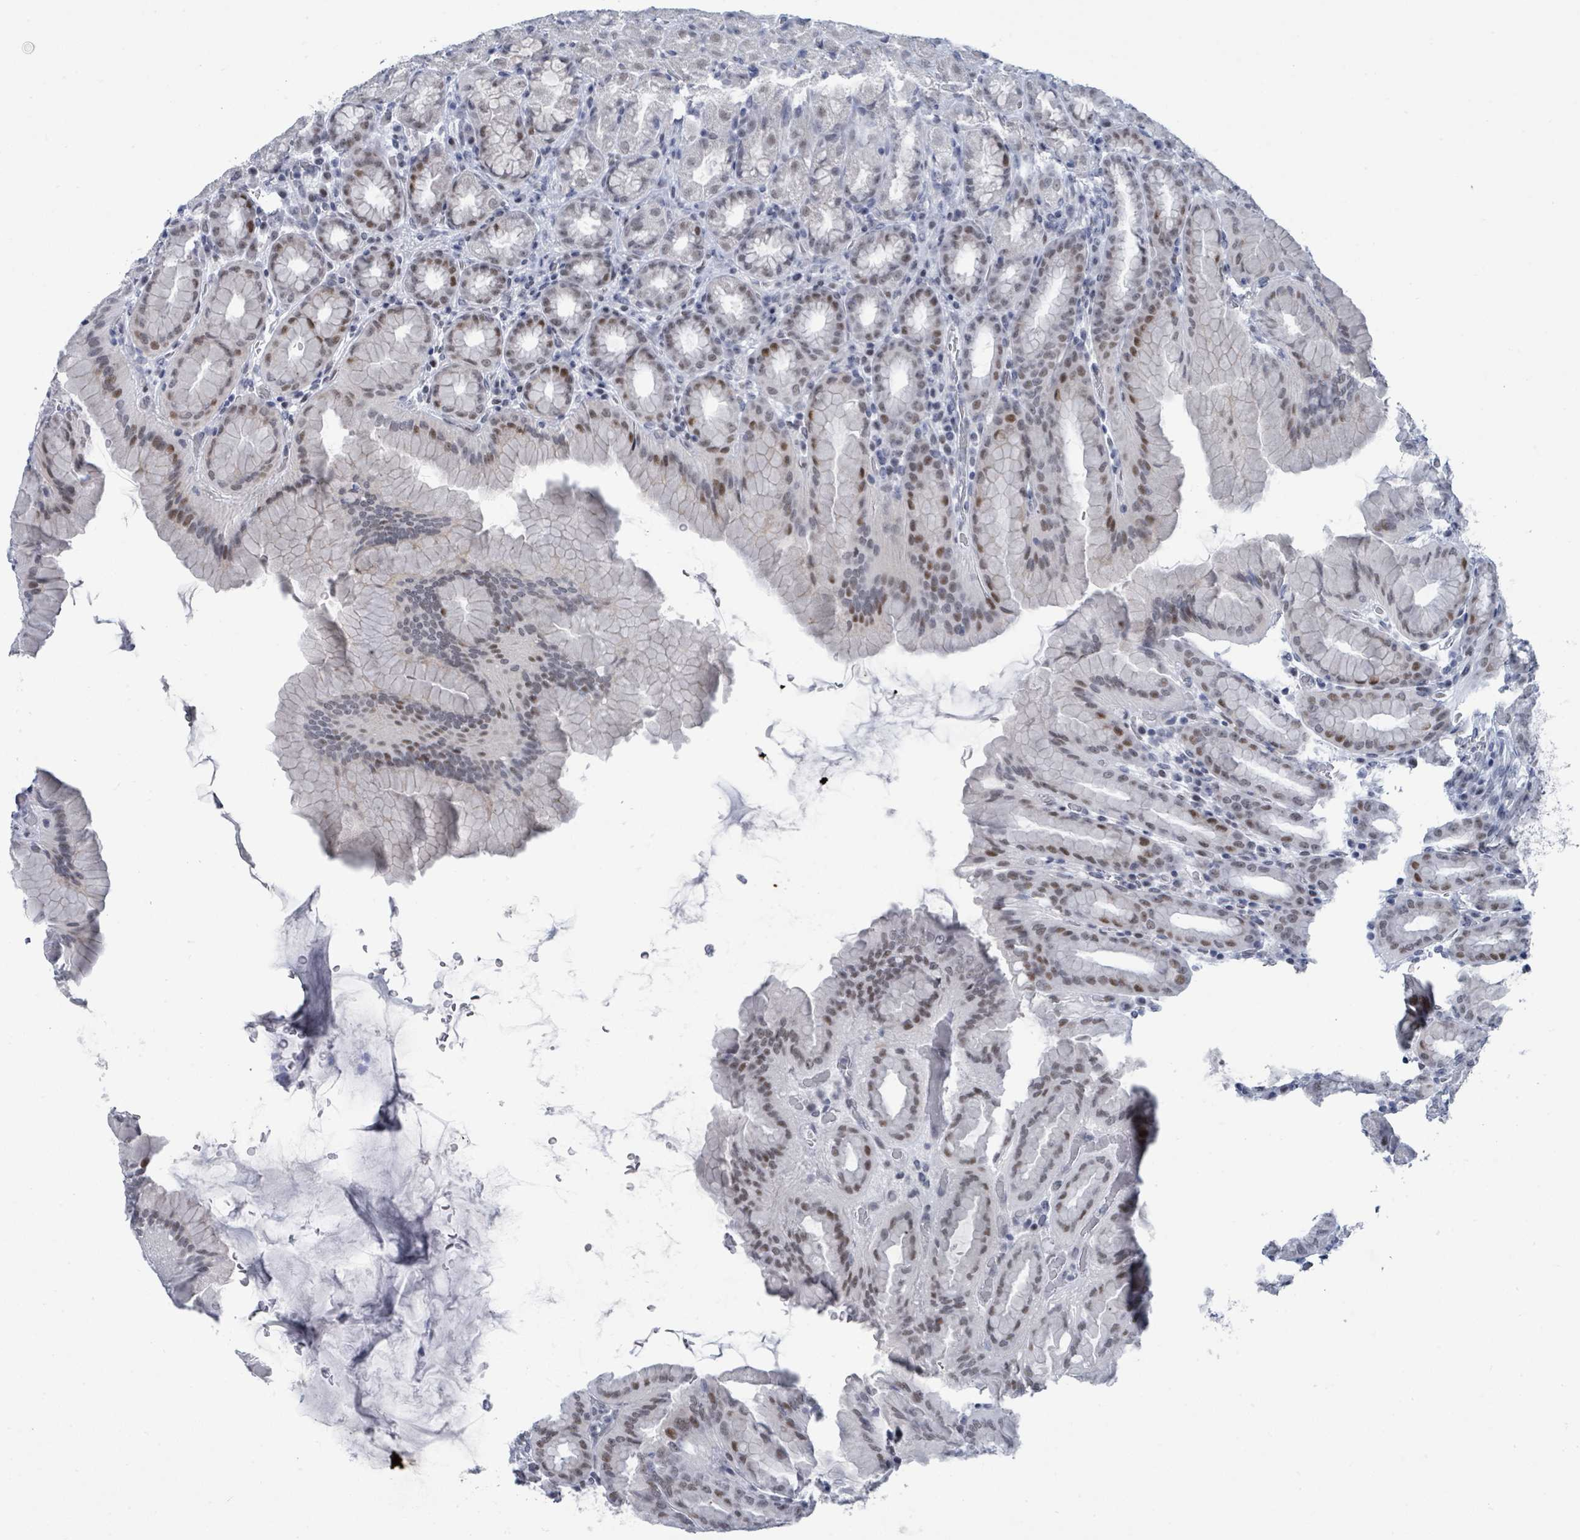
{"staining": {"intensity": "moderate", "quantity": "<25%", "location": "nuclear"}, "tissue": "stomach", "cell_type": "Glandular cells", "image_type": "normal", "snomed": [{"axis": "morphology", "description": "Normal tissue, NOS"}, {"axis": "topography", "description": "Stomach, upper"}, {"axis": "topography", "description": "Stomach"}], "caption": "Protein staining of normal stomach displays moderate nuclear expression in about <25% of glandular cells. (Brightfield microscopy of DAB IHC at high magnification).", "gene": "CT45A10", "patient": {"sex": "male", "age": 68}}